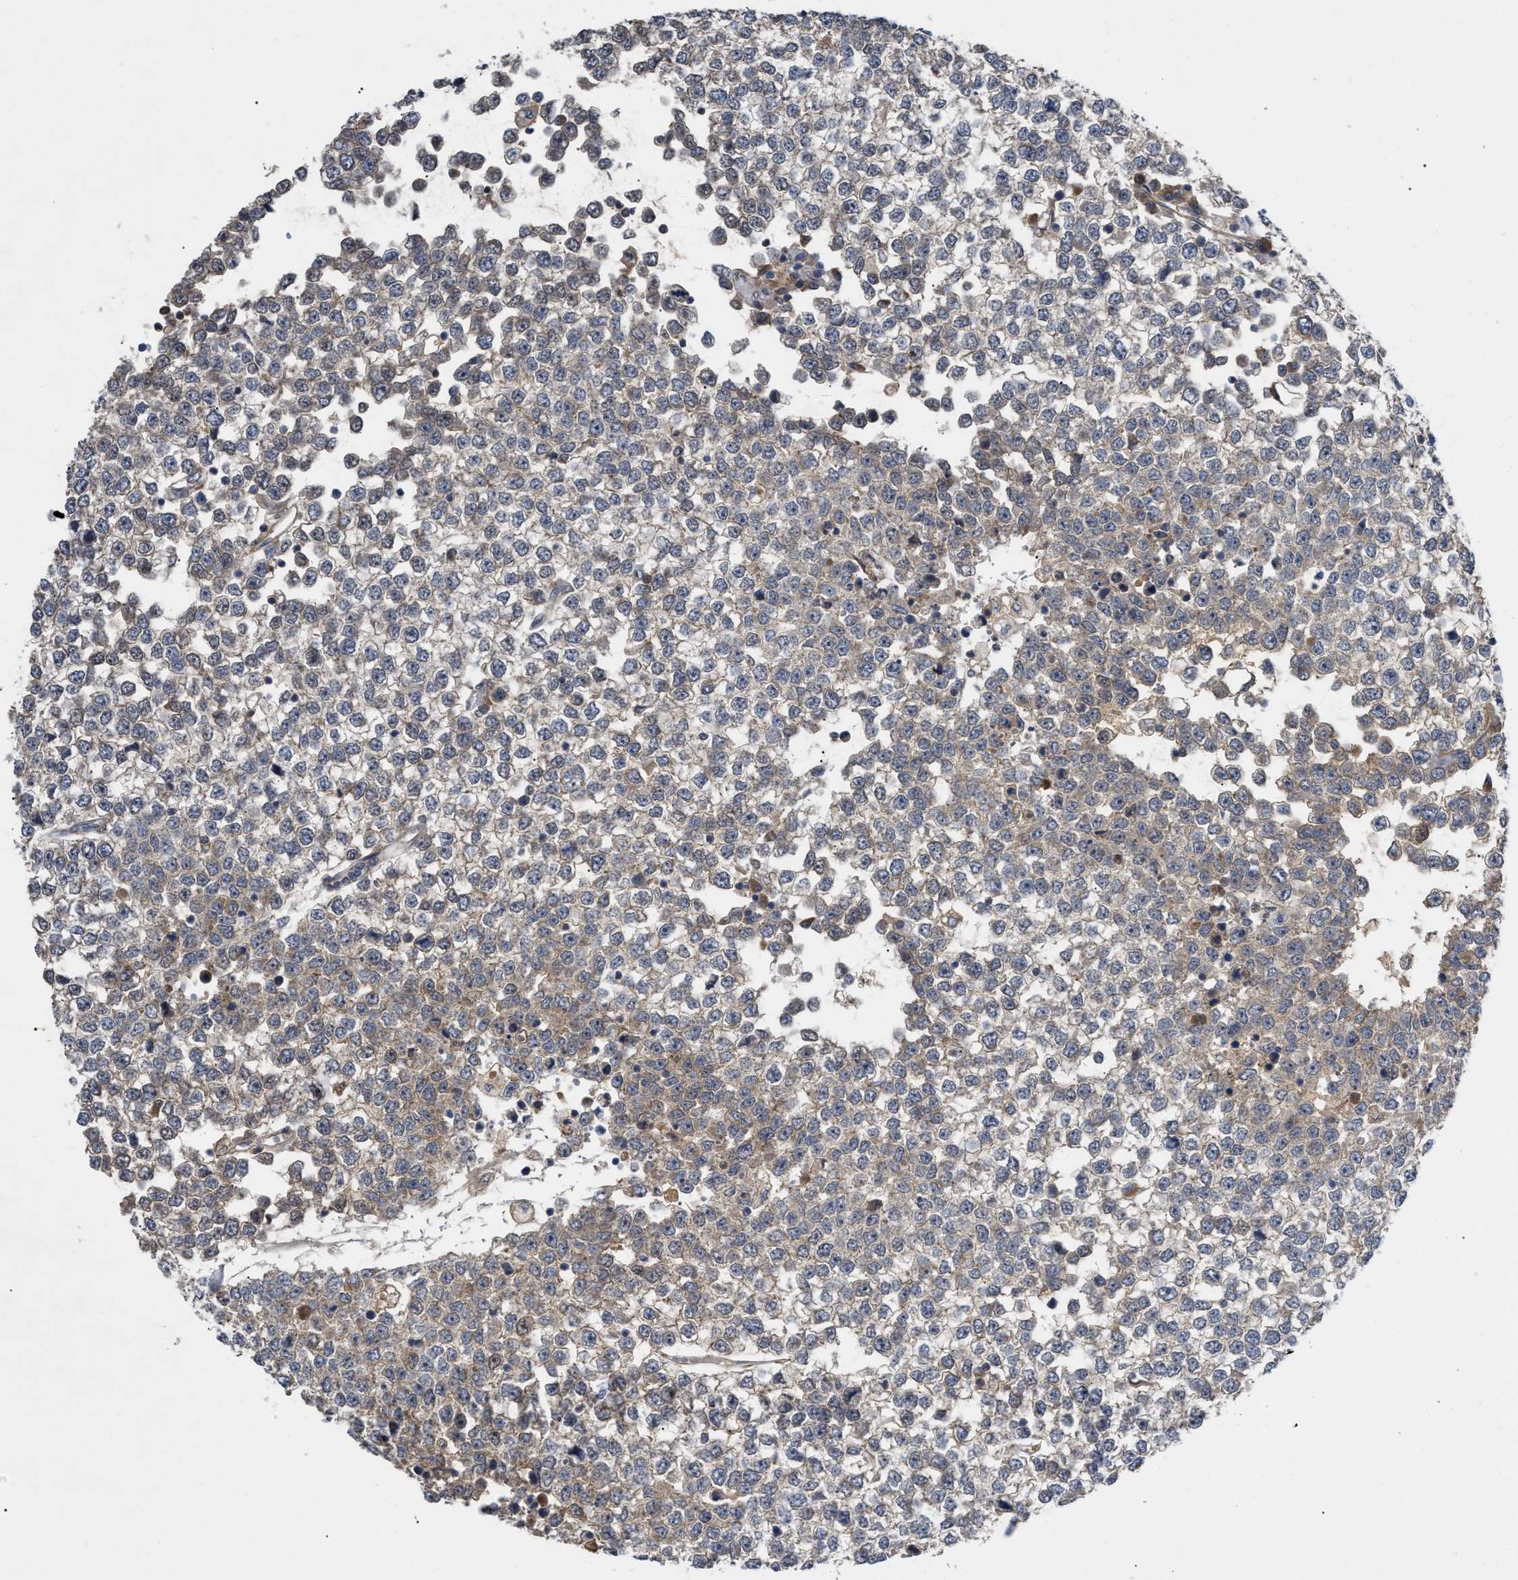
{"staining": {"intensity": "weak", "quantity": "<25%", "location": "cytoplasmic/membranous"}, "tissue": "testis cancer", "cell_type": "Tumor cells", "image_type": "cancer", "snomed": [{"axis": "morphology", "description": "Seminoma, NOS"}, {"axis": "topography", "description": "Testis"}], "caption": "A photomicrograph of seminoma (testis) stained for a protein exhibits no brown staining in tumor cells. (DAB immunohistochemistry with hematoxylin counter stain).", "gene": "ST6GALNAC6", "patient": {"sex": "male", "age": 65}}